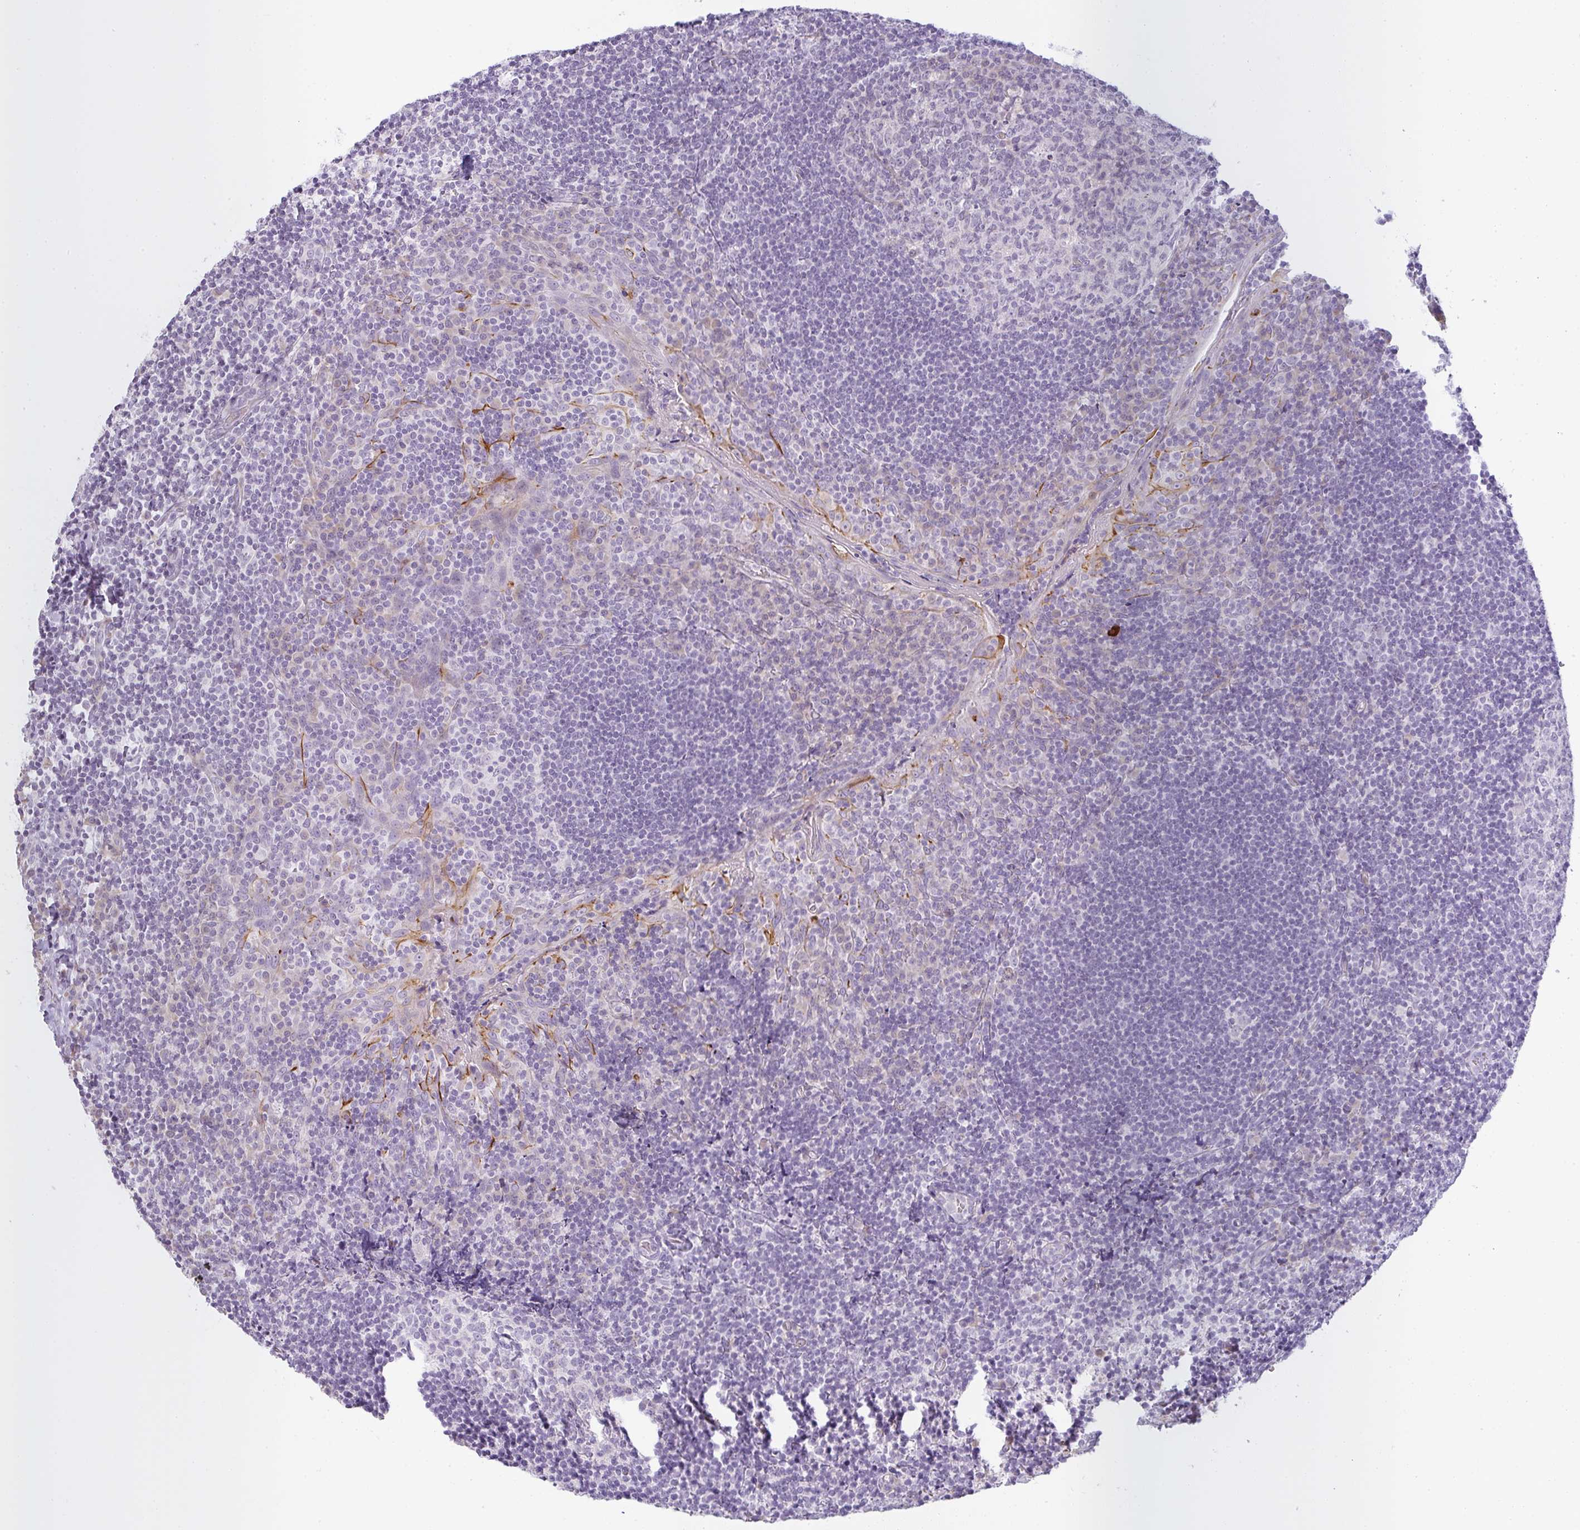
{"staining": {"intensity": "negative", "quantity": "none", "location": "none"}, "tissue": "tonsil", "cell_type": "Germinal center cells", "image_type": "normal", "snomed": [{"axis": "morphology", "description": "Normal tissue, NOS"}, {"axis": "topography", "description": "Tonsil"}], "caption": "Unremarkable tonsil was stained to show a protein in brown. There is no significant expression in germinal center cells. (DAB IHC visualized using brightfield microscopy, high magnification).", "gene": "SIRPB2", "patient": {"sex": "male", "age": 17}}